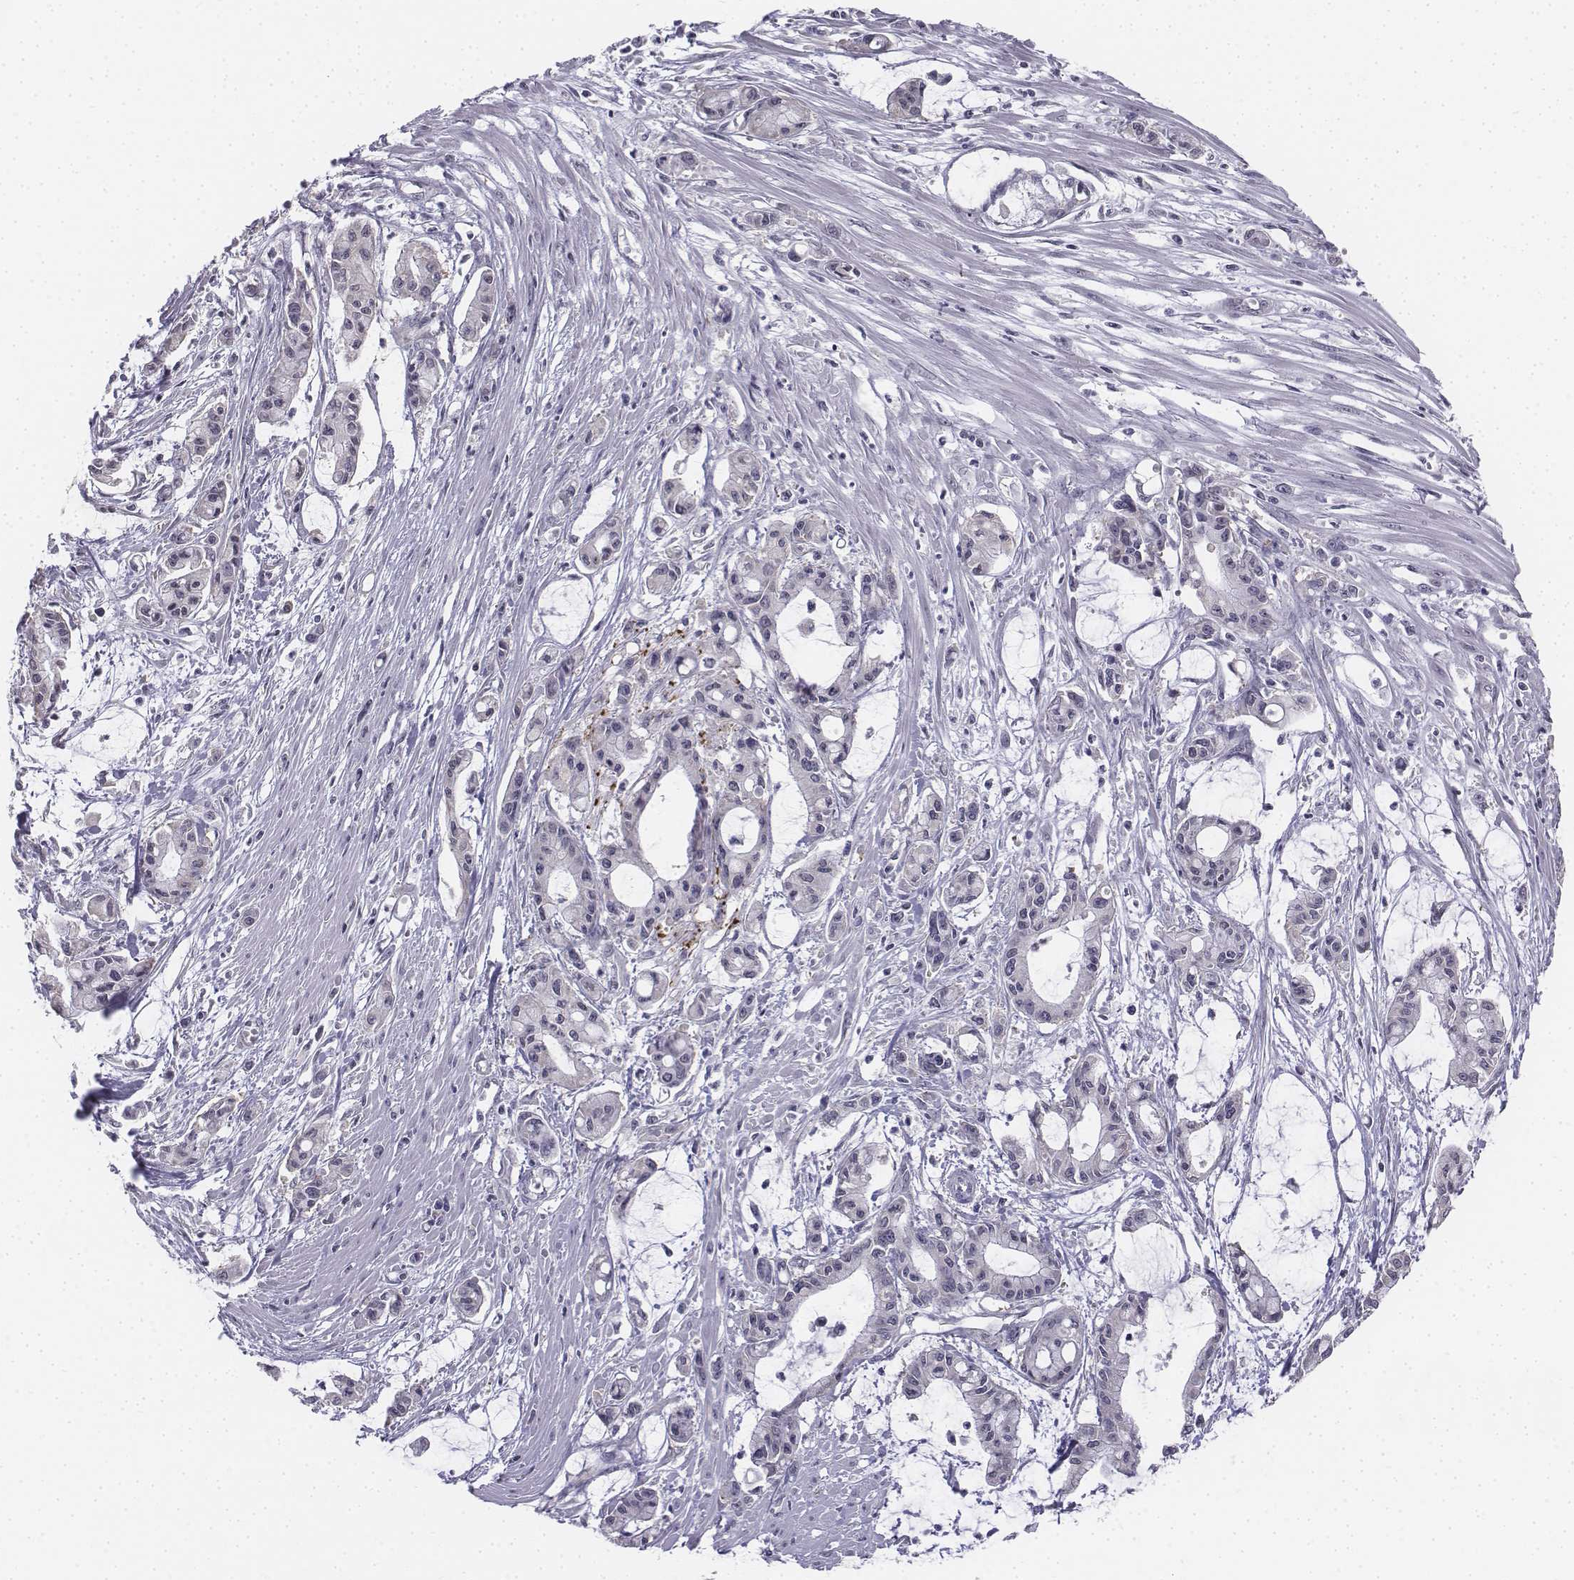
{"staining": {"intensity": "negative", "quantity": "none", "location": "none"}, "tissue": "pancreatic cancer", "cell_type": "Tumor cells", "image_type": "cancer", "snomed": [{"axis": "morphology", "description": "Adenocarcinoma, NOS"}, {"axis": "topography", "description": "Pancreas"}], "caption": "This is an immunohistochemistry photomicrograph of human pancreatic adenocarcinoma. There is no staining in tumor cells.", "gene": "PENK", "patient": {"sex": "male", "age": 48}}